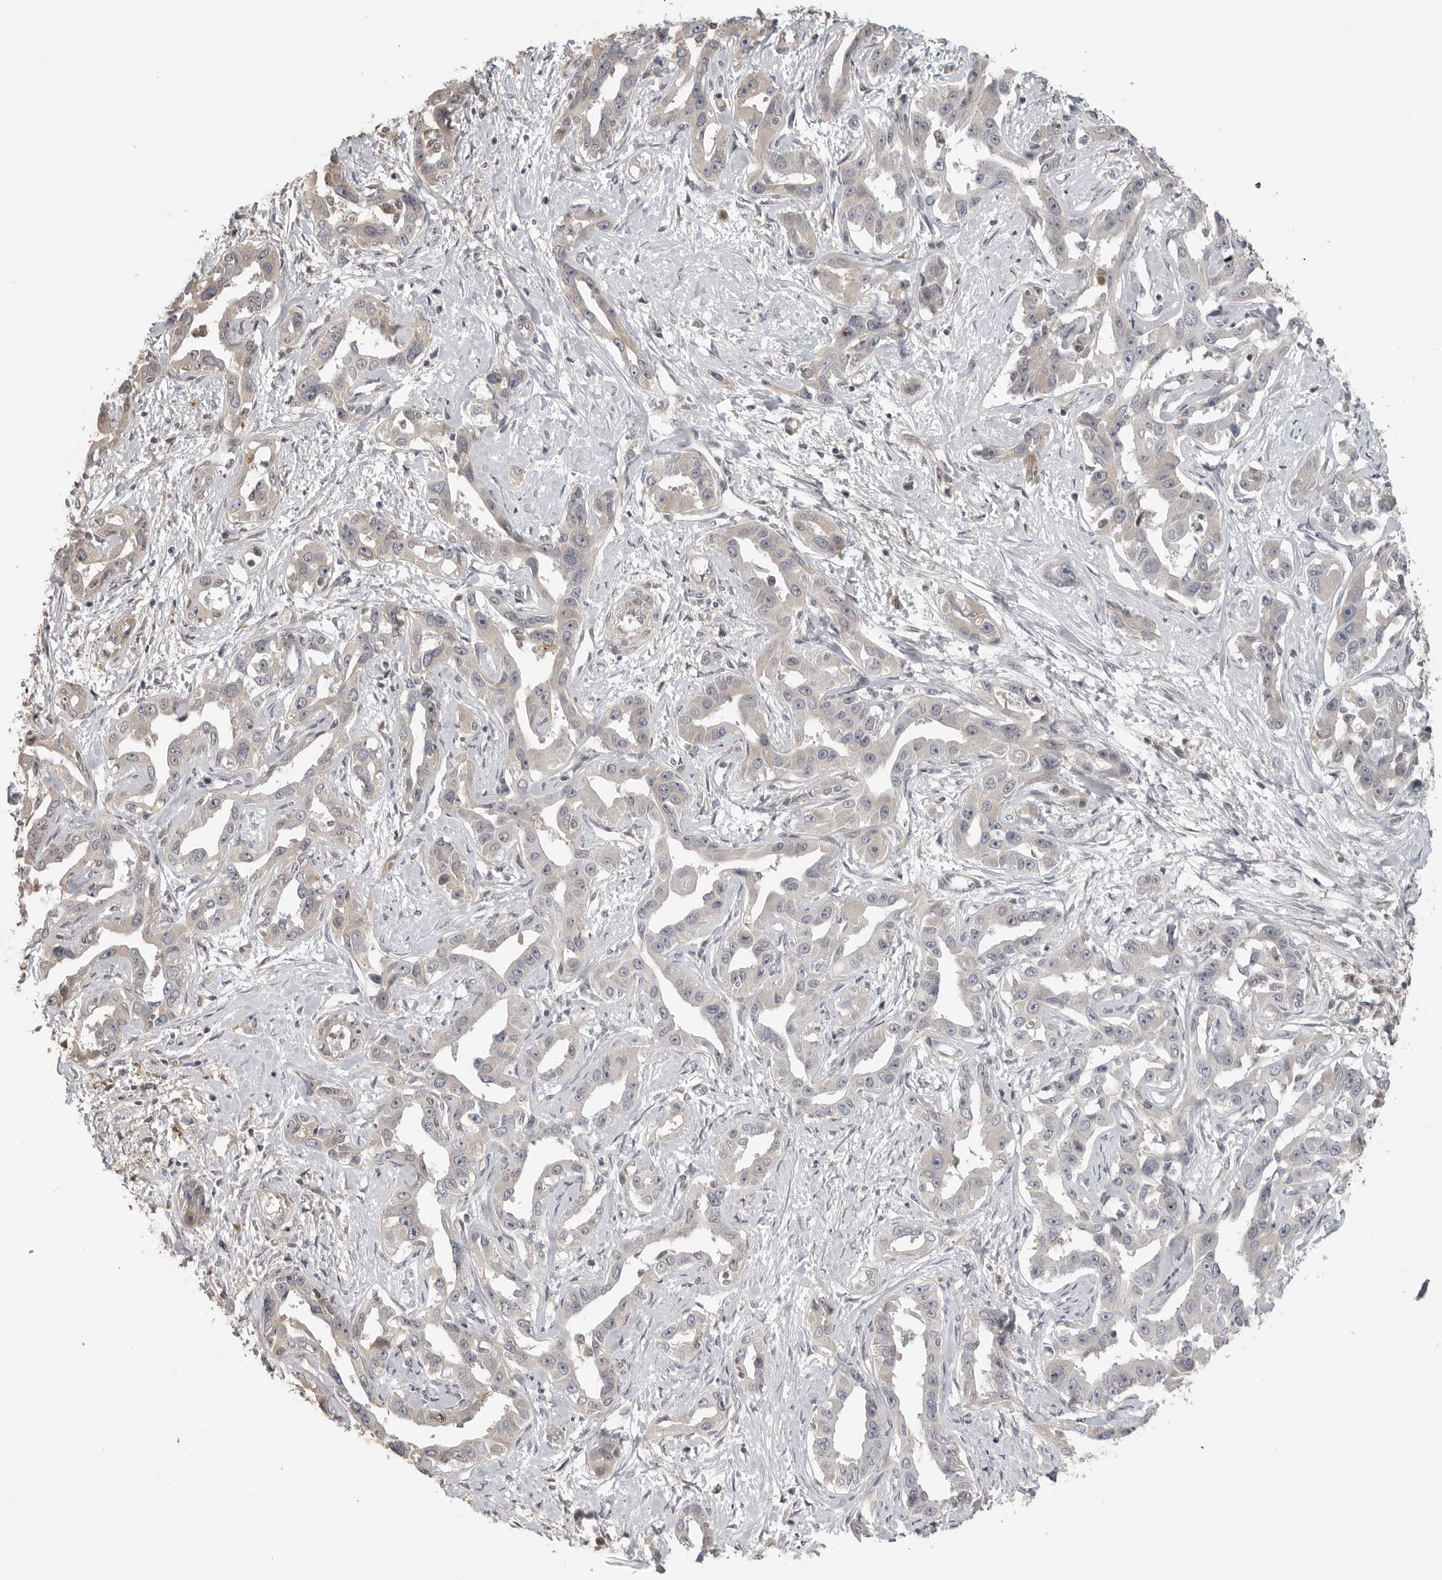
{"staining": {"intensity": "negative", "quantity": "none", "location": "none"}, "tissue": "liver cancer", "cell_type": "Tumor cells", "image_type": "cancer", "snomed": [{"axis": "morphology", "description": "Cholangiocarcinoma"}, {"axis": "topography", "description": "Liver"}], "caption": "The histopathology image reveals no staining of tumor cells in liver cancer.", "gene": "IDO1", "patient": {"sex": "male", "age": 59}}